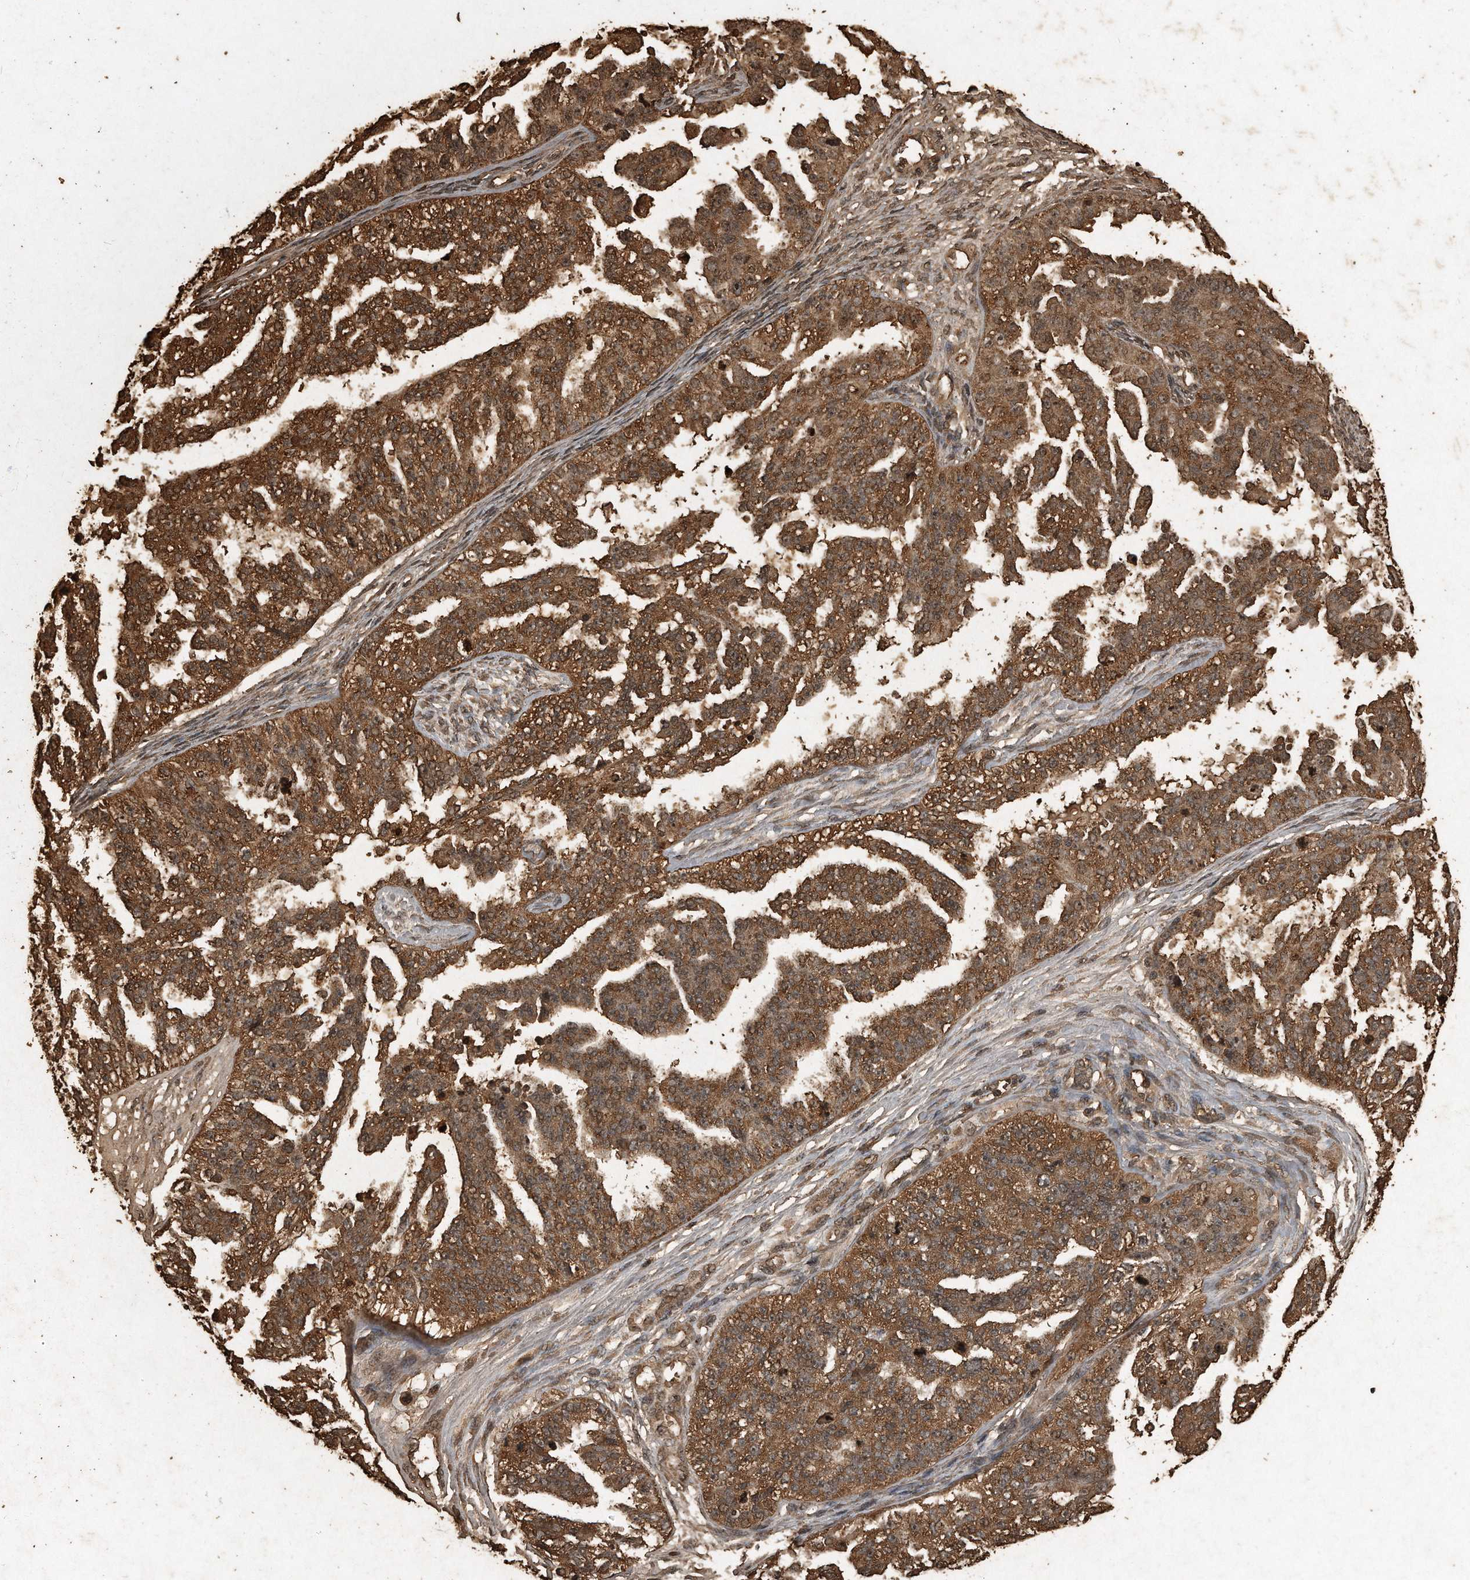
{"staining": {"intensity": "strong", "quantity": ">75%", "location": "cytoplasmic/membranous"}, "tissue": "ovarian cancer", "cell_type": "Tumor cells", "image_type": "cancer", "snomed": [{"axis": "morphology", "description": "Cystadenocarcinoma, serous, NOS"}, {"axis": "topography", "description": "Ovary"}], "caption": "This histopathology image exhibits immunohistochemistry (IHC) staining of ovarian serous cystadenocarcinoma, with high strong cytoplasmic/membranous expression in approximately >75% of tumor cells.", "gene": "CFLAR", "patient": {"sex": "female", "age": 58}}